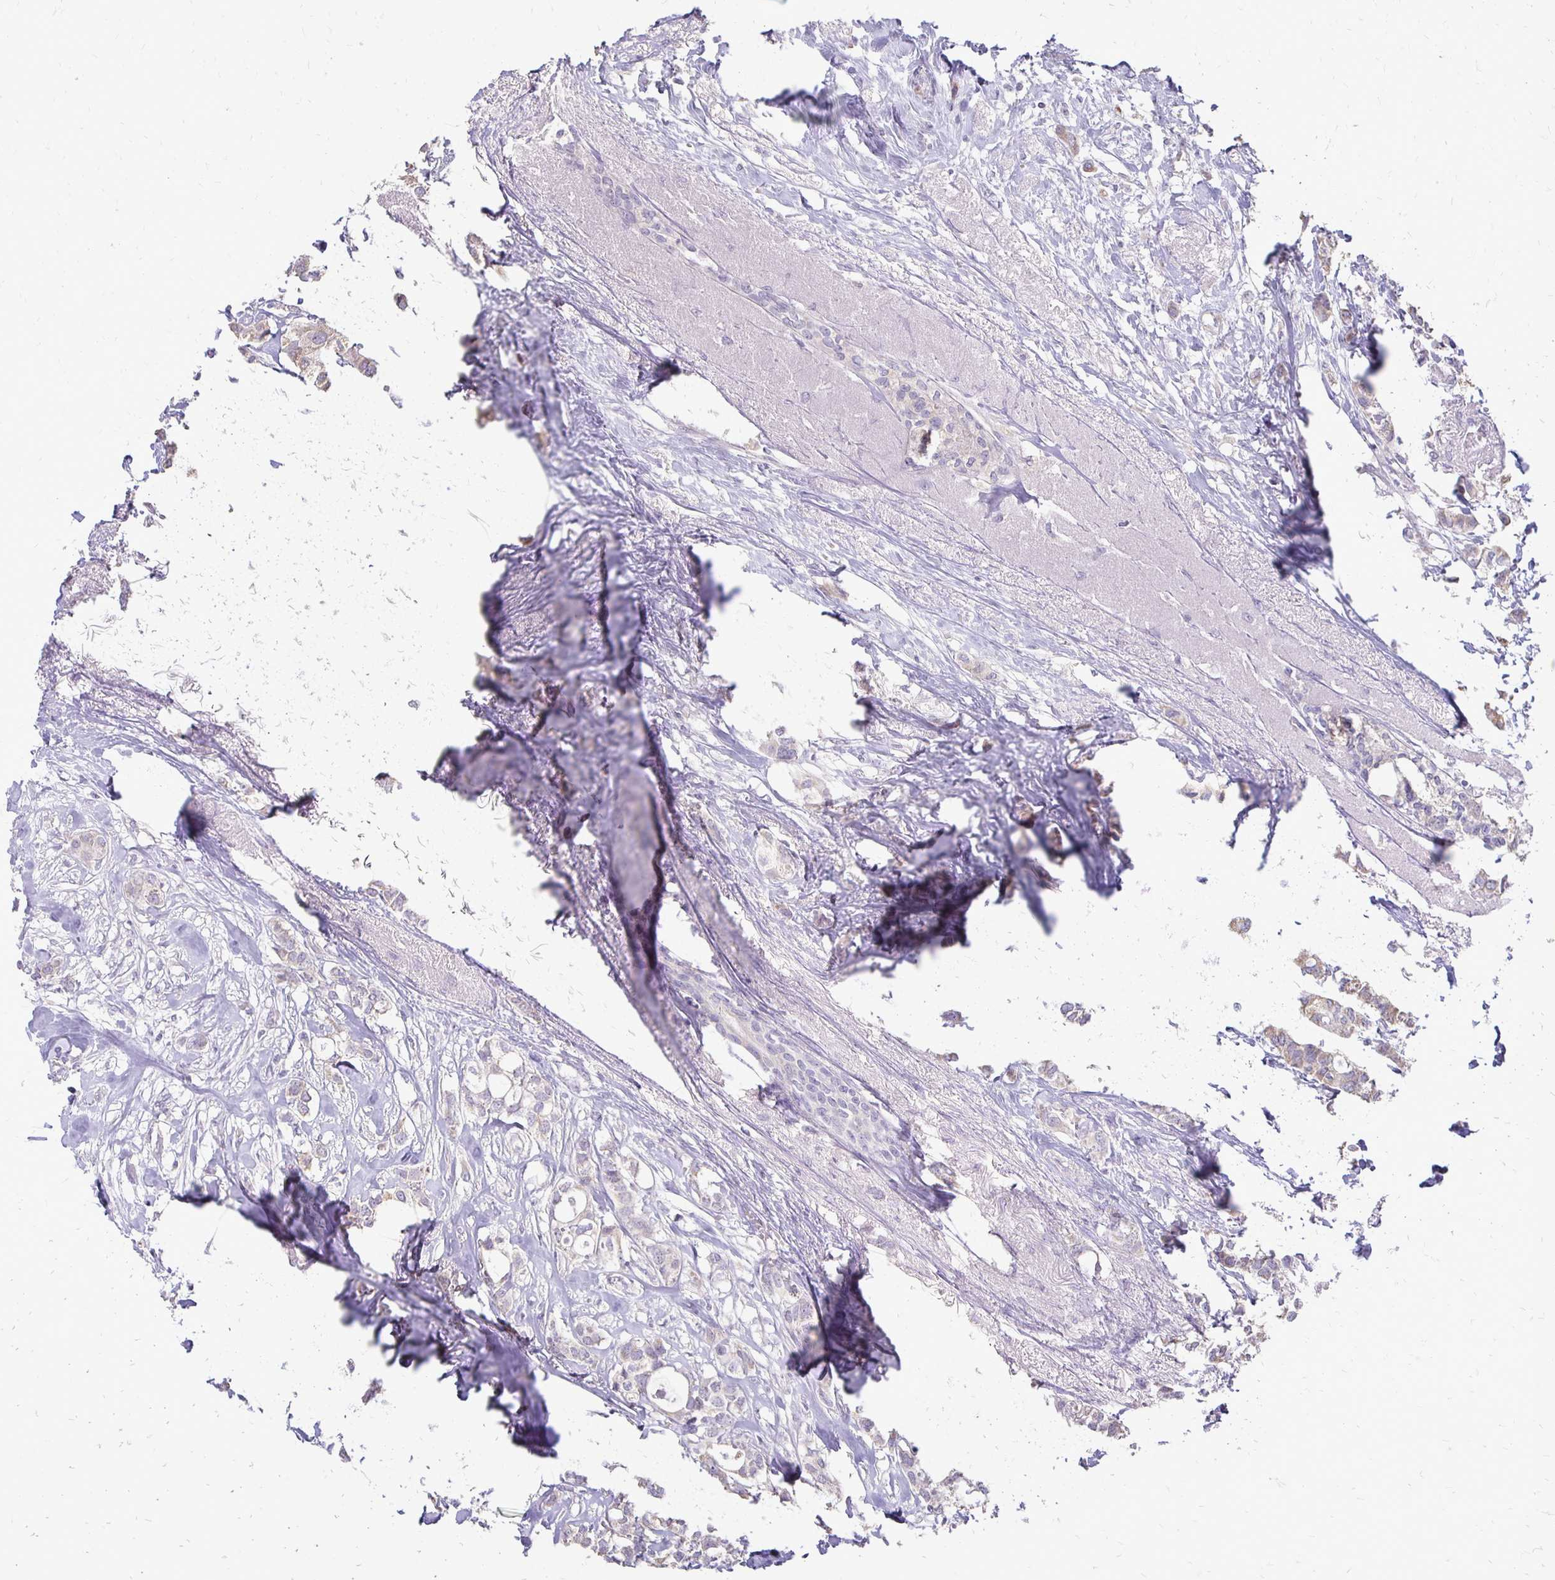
{"staining": {"intensity": "negative", "quantity": "none", "location": "none"}, "tissue": "breast cancer", "cell_type": "Tumor cells", "image_type": "cancer", "snomed": [{"axis": "morphology", "description": "Duct carcinoma"}, {"axis": "topography", "description": "Breast"}], "caption": "Protein analysis of breast cancer reveals no significant expression in tumor cells.", "gene": "ALPG", "patient": {"sex": "female", "age": 62}}